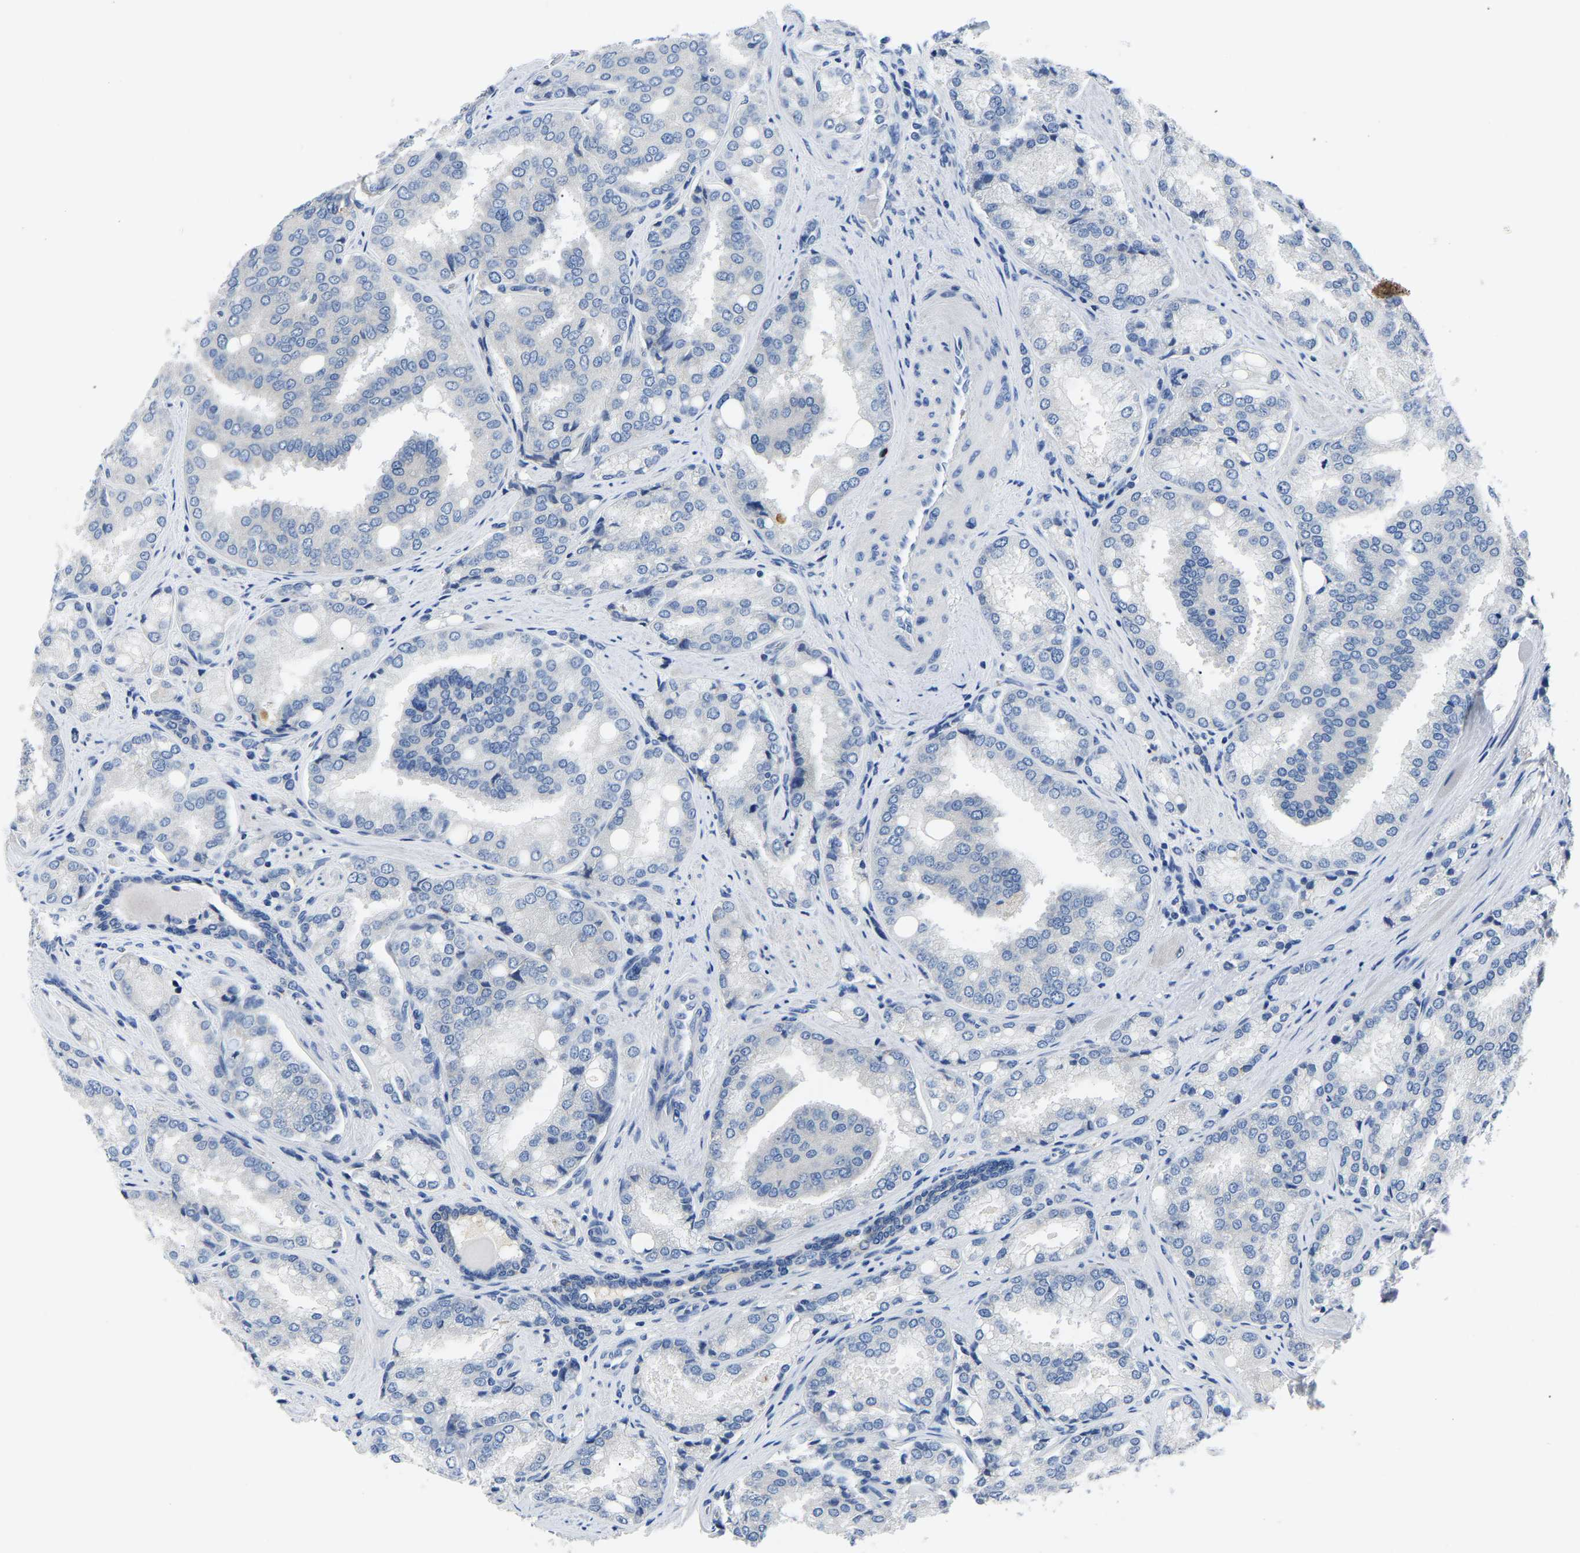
{"staining": {"intensity": "negative", "quantity": "none", "location": "none"}, "tissue": "prostate cancer", "cell_type": "Tumor cells", "image_type": "cancer", "snomed": [{"axis": "morphology", "description": "Adenocarcinoma, High grade"}, {"axis": "topography", "description": "Prostate"}], "caption": "A photomicrograph of prostate adenocarcinoma (high-grade) stained for a protein displays no brown staining in tumor cells. (Brightfield microscopy of DAB (3,3'-diaminobenzidine) IHC at high magnification).", "gene": "TOR1B", "patient": {"sex": "male", "age": 50}}